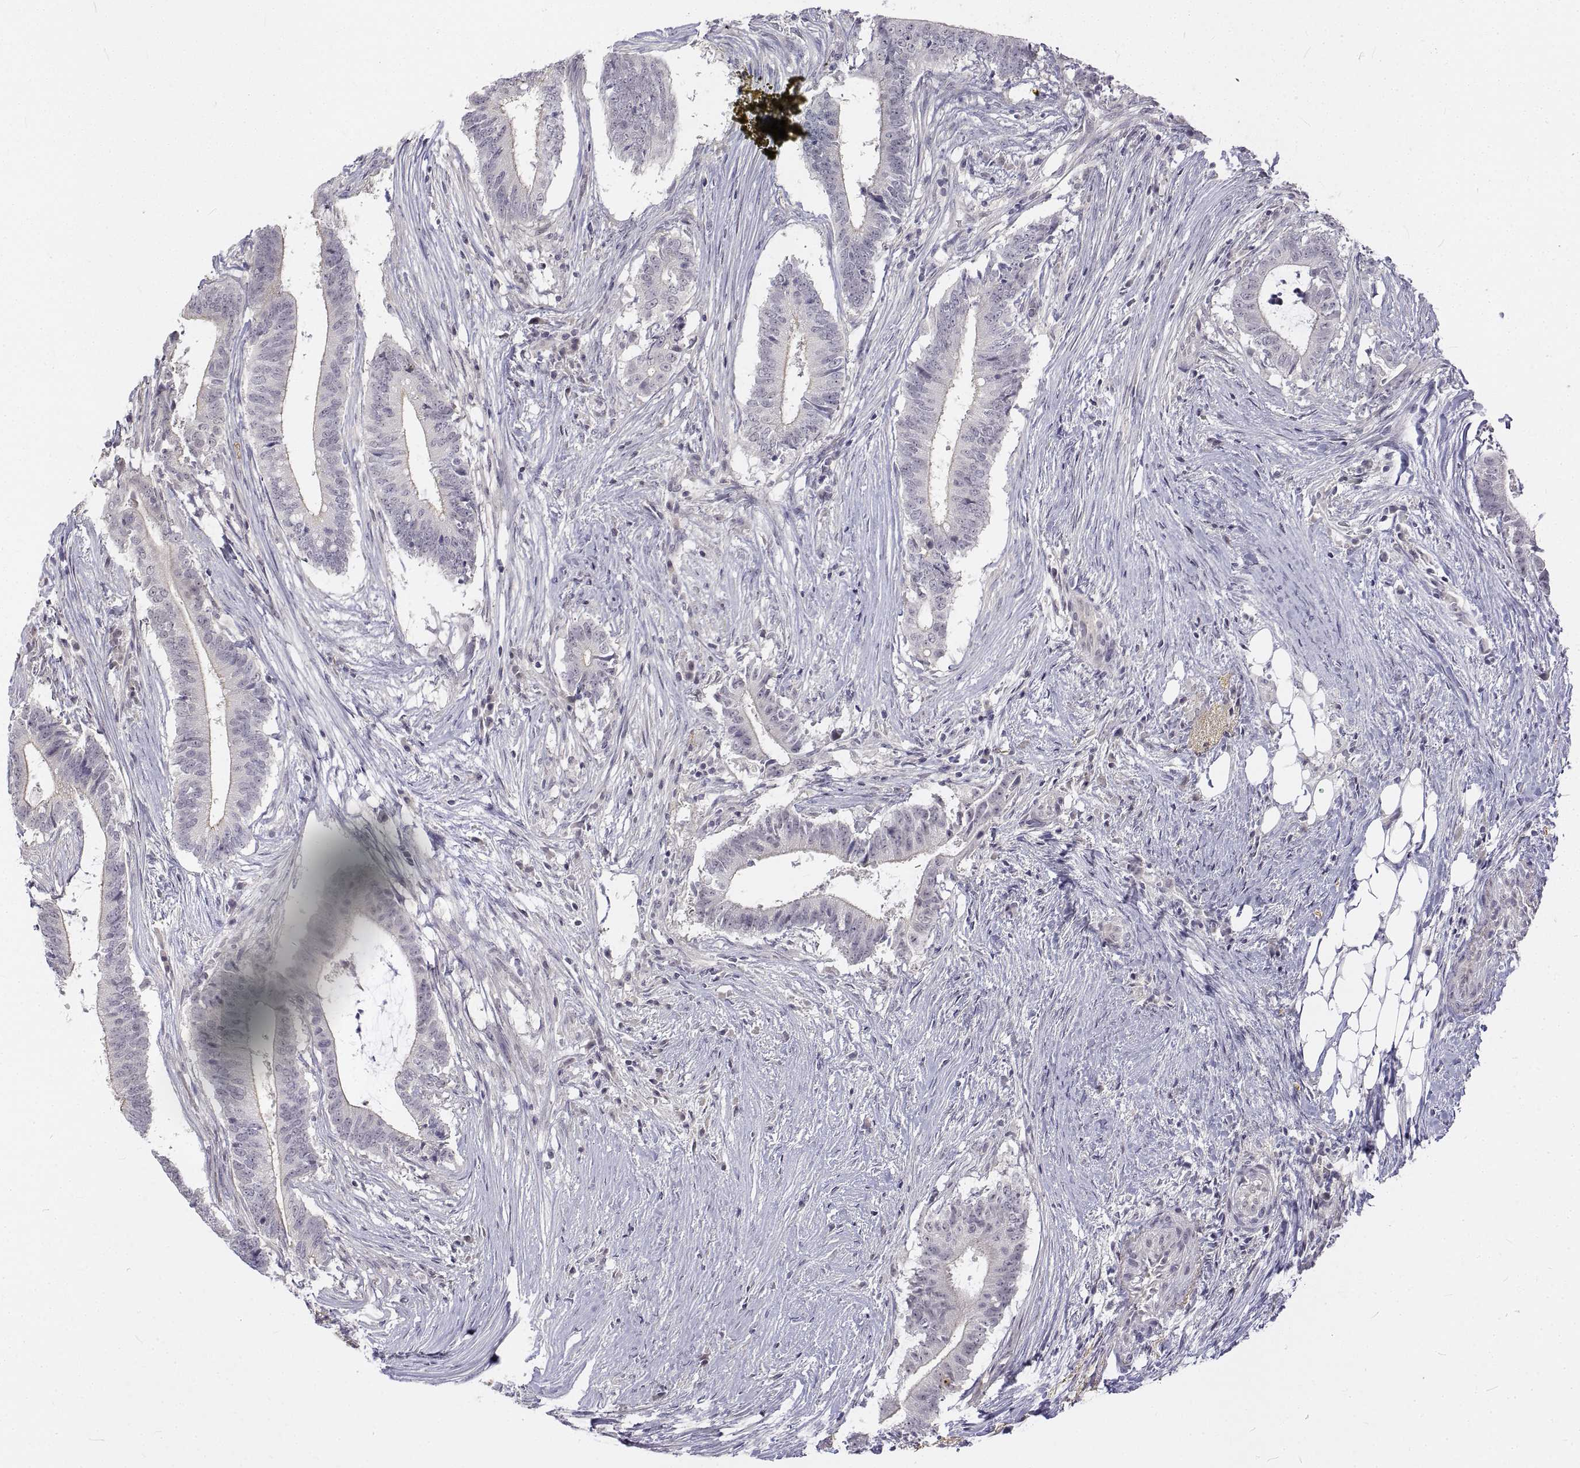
{"staining": {"intensity": "negative", "quantity": "none", "location": "none"}, "tissue": "colorectal cancer", "cell_type": "Tumor cells", "image_type": "cancer", "snomed": [{"axis": "morphology", "description": "Adenocarcinoma, NOS"}, {"axis": "topography", "description": "Colon"}], "caption": "Tumor cells are negative for brown protein staining in colorectal adenocarcinoma.", "gene": "ANO2", "patient": {"sex": "female", "age": 43}}